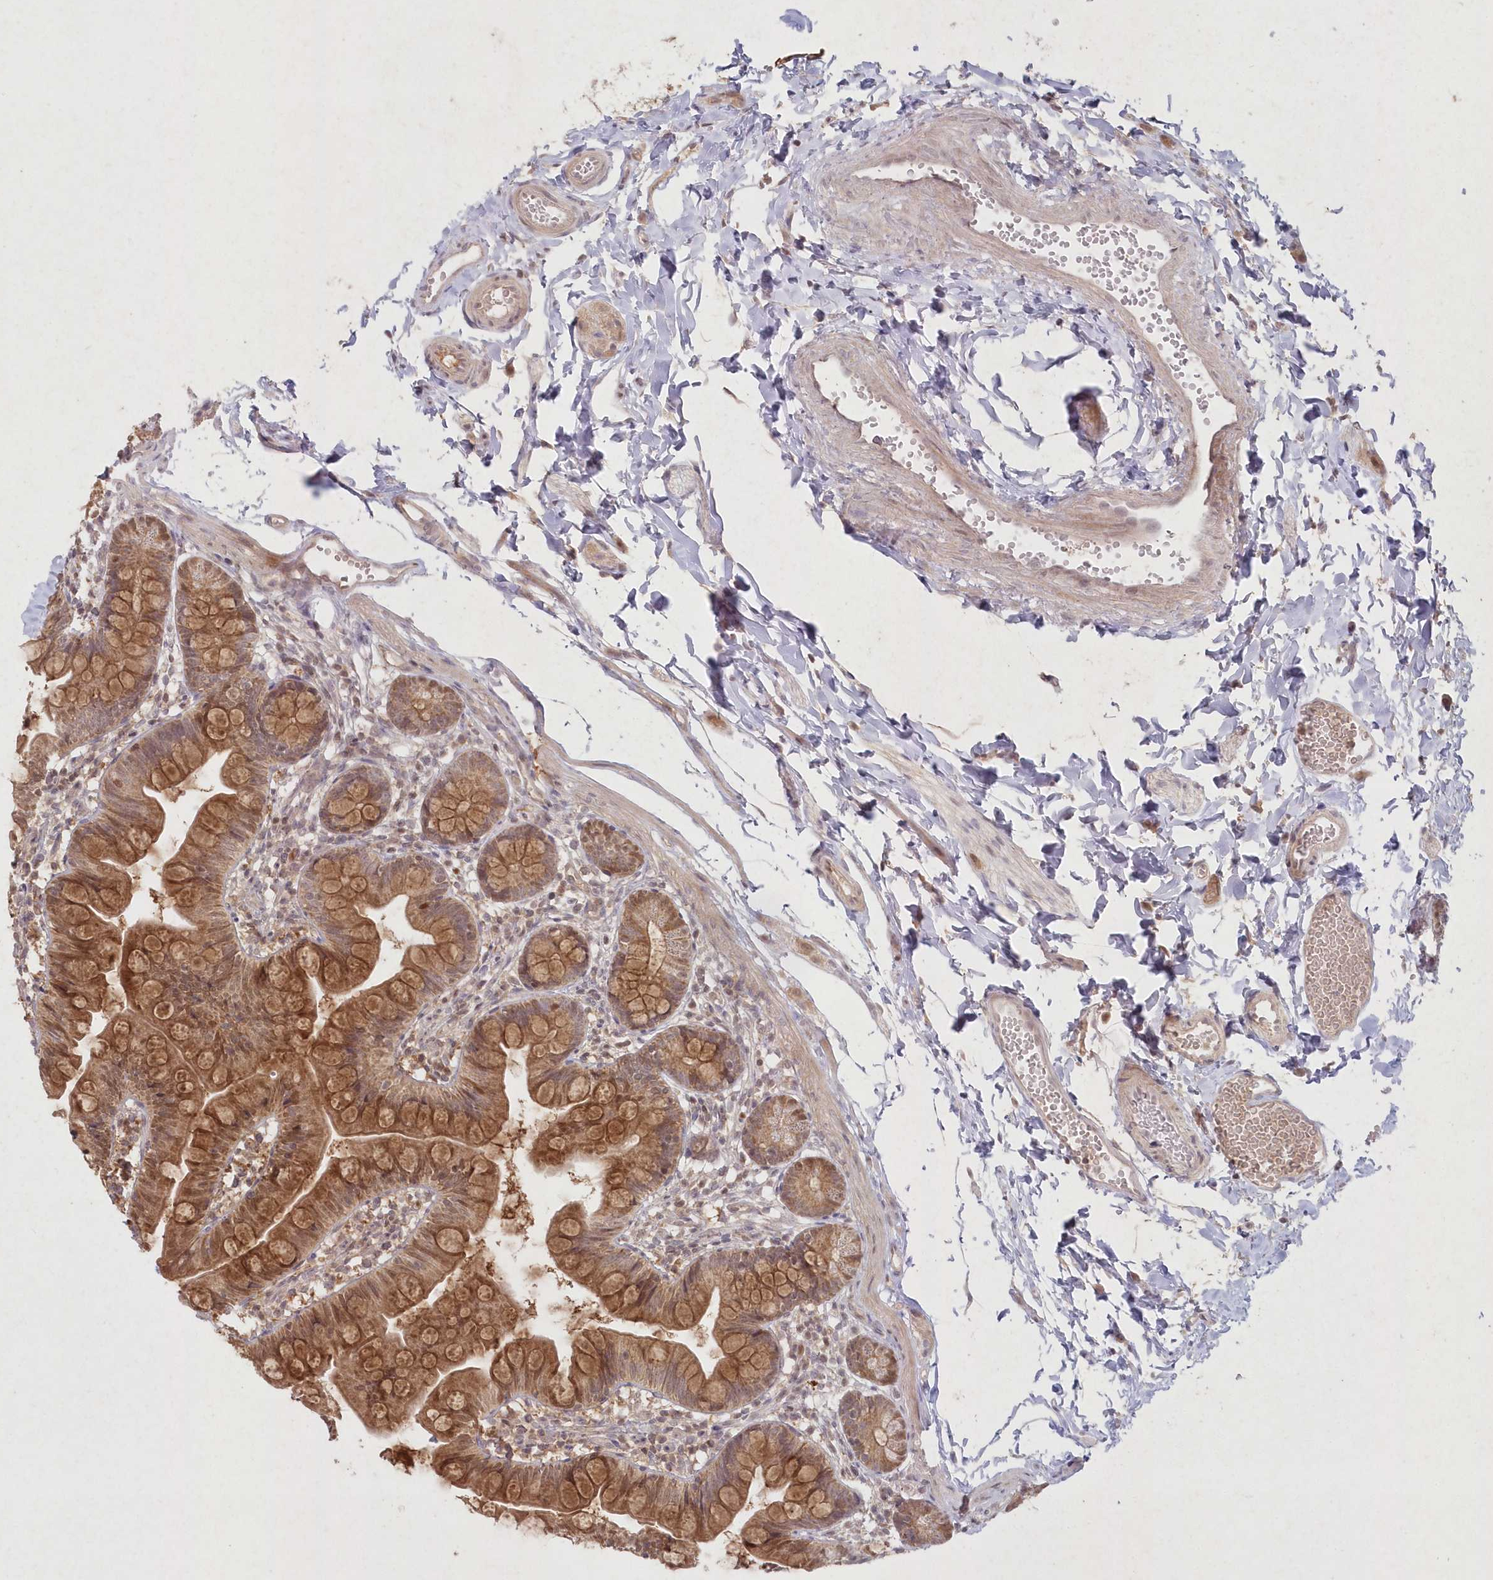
{"staining": {"intensity": "strong", "quantity": ">75%", "location": "cytoplasmic/membranous,nuclear"}, "tissue": "small intestine", "cell_type": "Glandular cells", "image_type": "normal", "snomed": [{"axis": "morphology", "description": "Normal tissue, NOS"}, {"axis": "topography", "description": "Small intestine"}], "caption": "The micrograph demonstrates a brown stain indicating the presence of a protein in the cytoplasmic/membranous,nuclear of glandular cells in small intestine.", "gene": "ASCC1", "patient": {"sex": "male", "age": 7}}